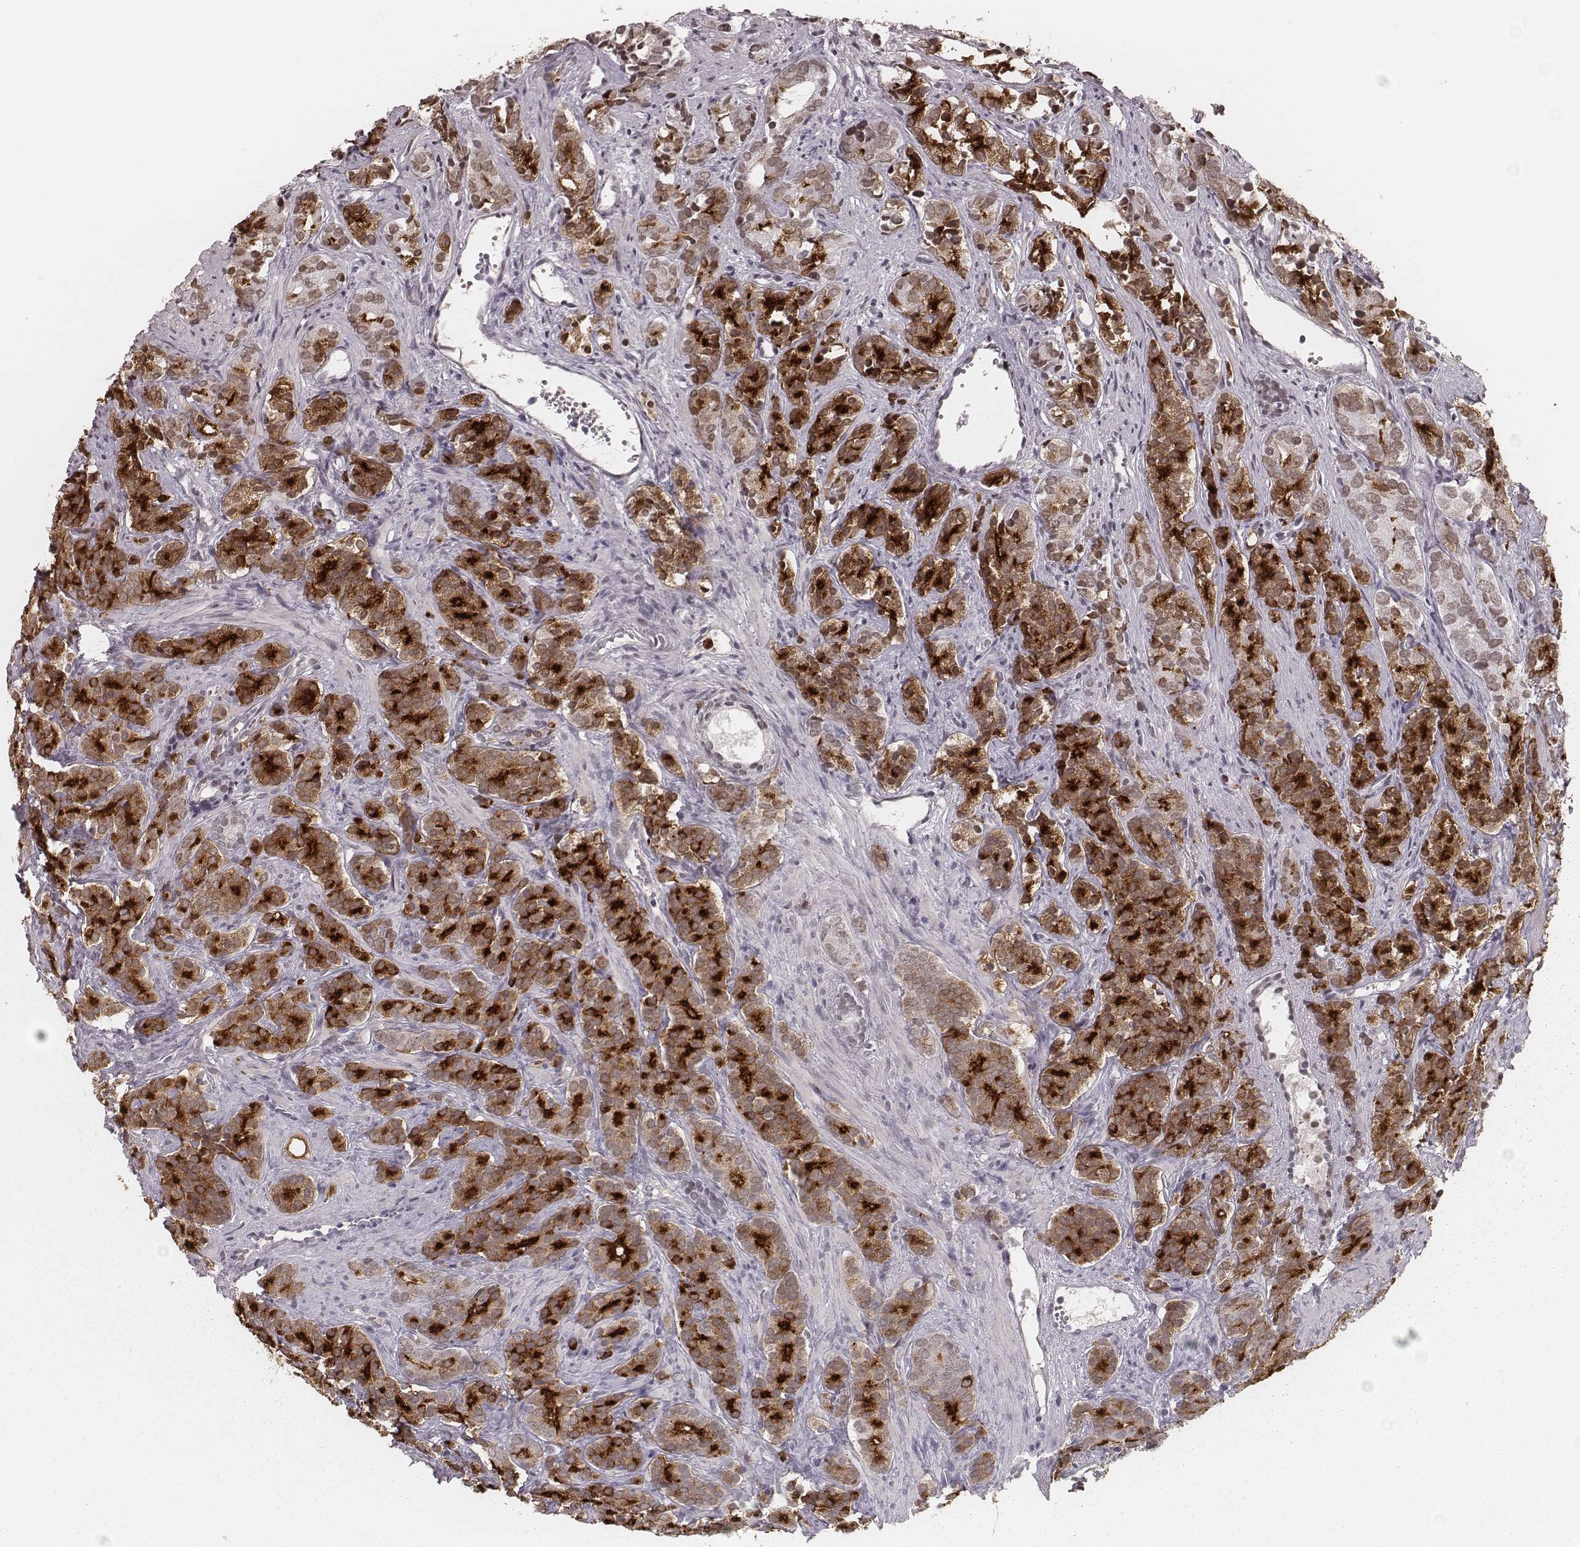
{"staining": {"intensity": "moderate", "quantity": ">75%", "location": "cytoplasmic/membranous"}, "tissue": "prostate cancer", "cell_type": "Tumor cells", "image_type": "cancer", "snomed": [{"axis": "morphology", "description": "Adenocarcinoma, High grade"}, {"axis": "topography", "description": "Prostate"}], "caption": "IHC staining of prostate cancer (adenocarcinoma (high-grade)), which demonstrates medium levels of moderate cytoplasmic/membranous expression in about >75% of tumor cells indicating moderate cytoplasmic/membranous protein staining. The staining was performed using DAB (brown) for protein detection and nuclei were counterstained in hematoxylin (blue).", "gene": "KITLG", "patient": {"sex": "male", "age": 84}}